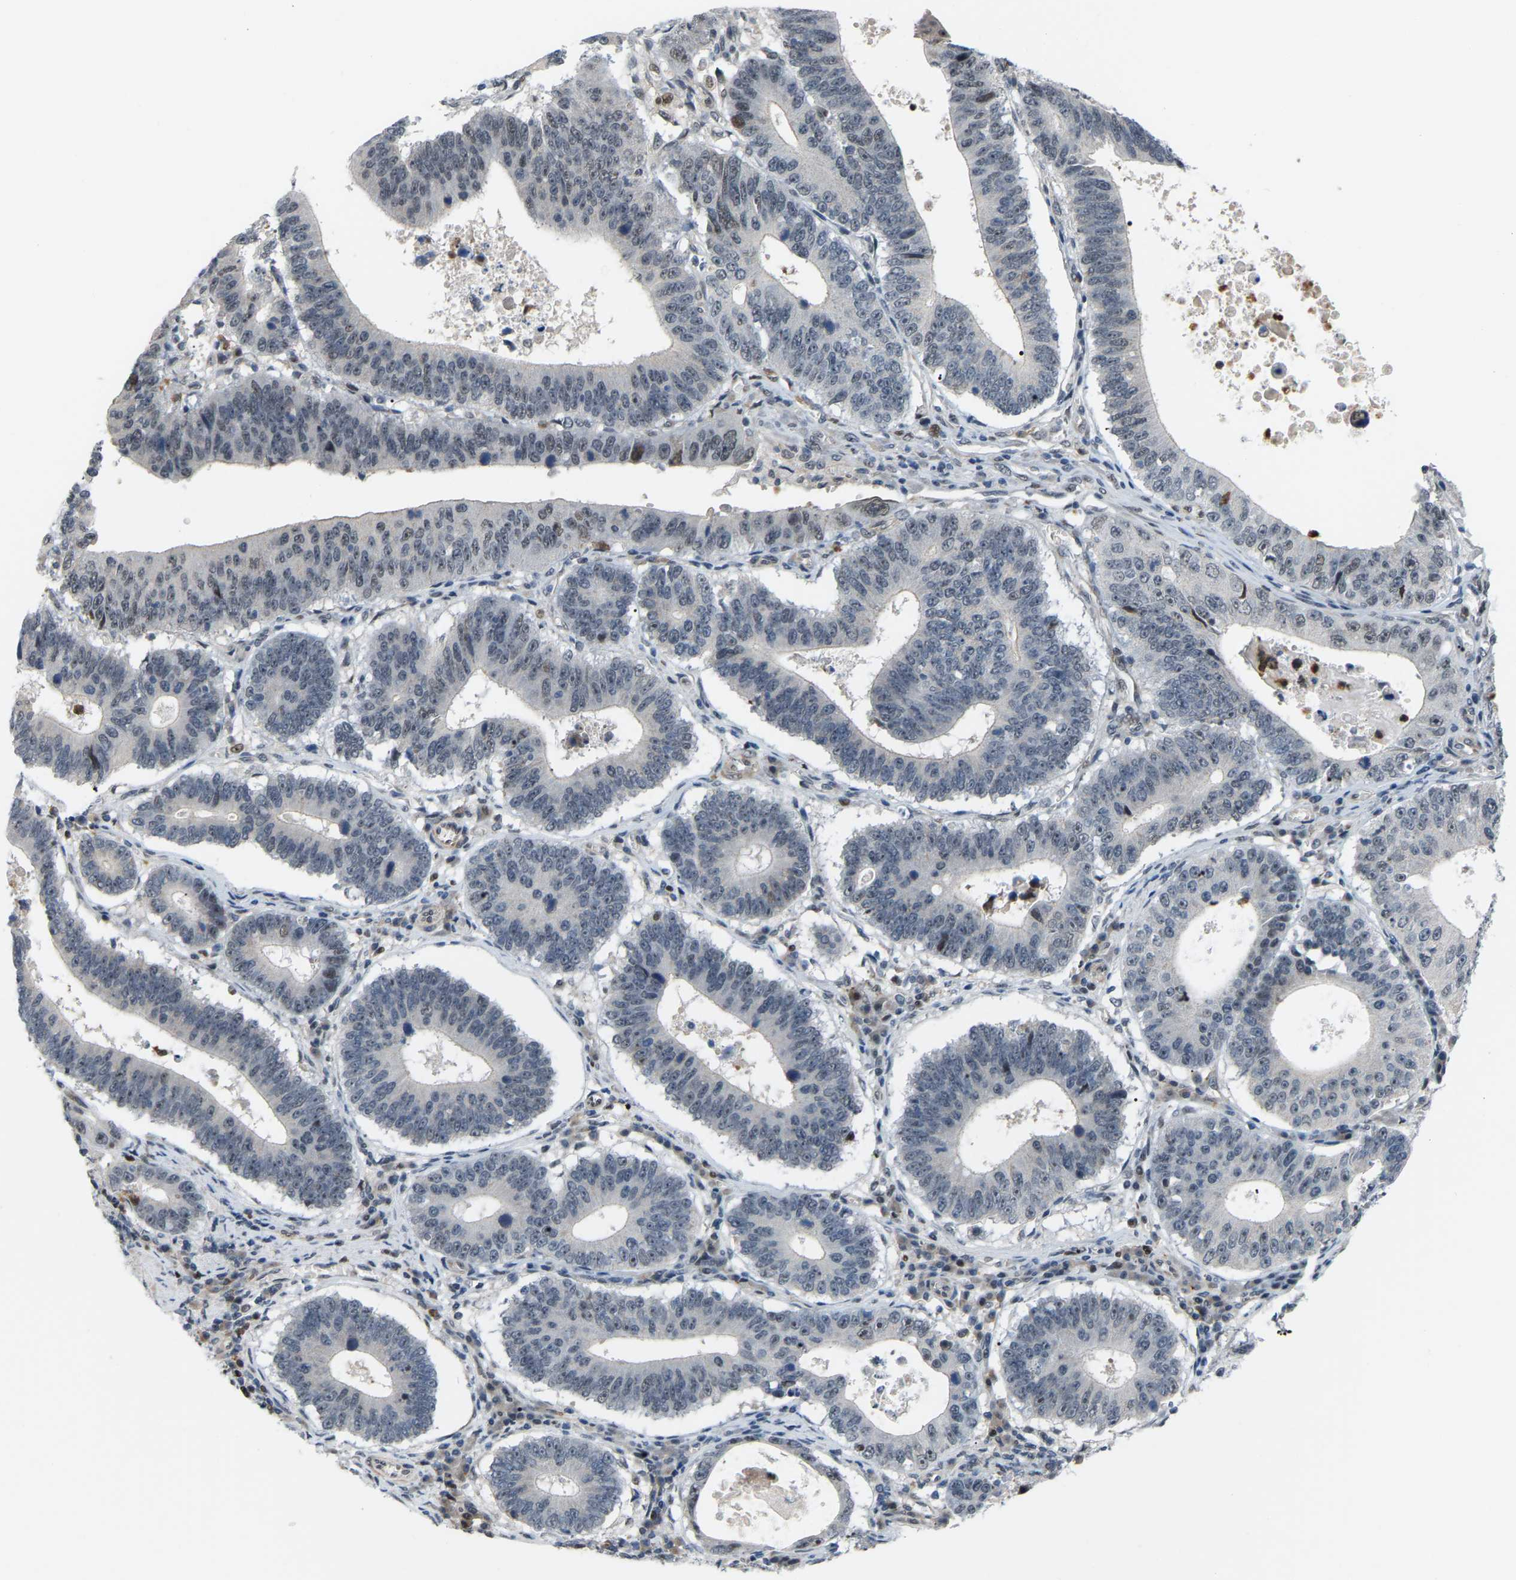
{"staining": {"intensity": "negative", "quantity": "none", "location": "none"}, "tissue": "stomach cancer", "cell_type": "Tumor cells", "image_type": "cancer", "snomed": [{"axis": "morphology", "description": "Adenocarcinoma, NOS"}, {"axis": "topography", "description": "Stomach"}], "caption": "Immunohistochemical staining of adenocarcinoma (stomach) demonstrates no significant staining in tumor cells.", "gene": "CROT", "patient": {"sex": "male", "age": 59}}